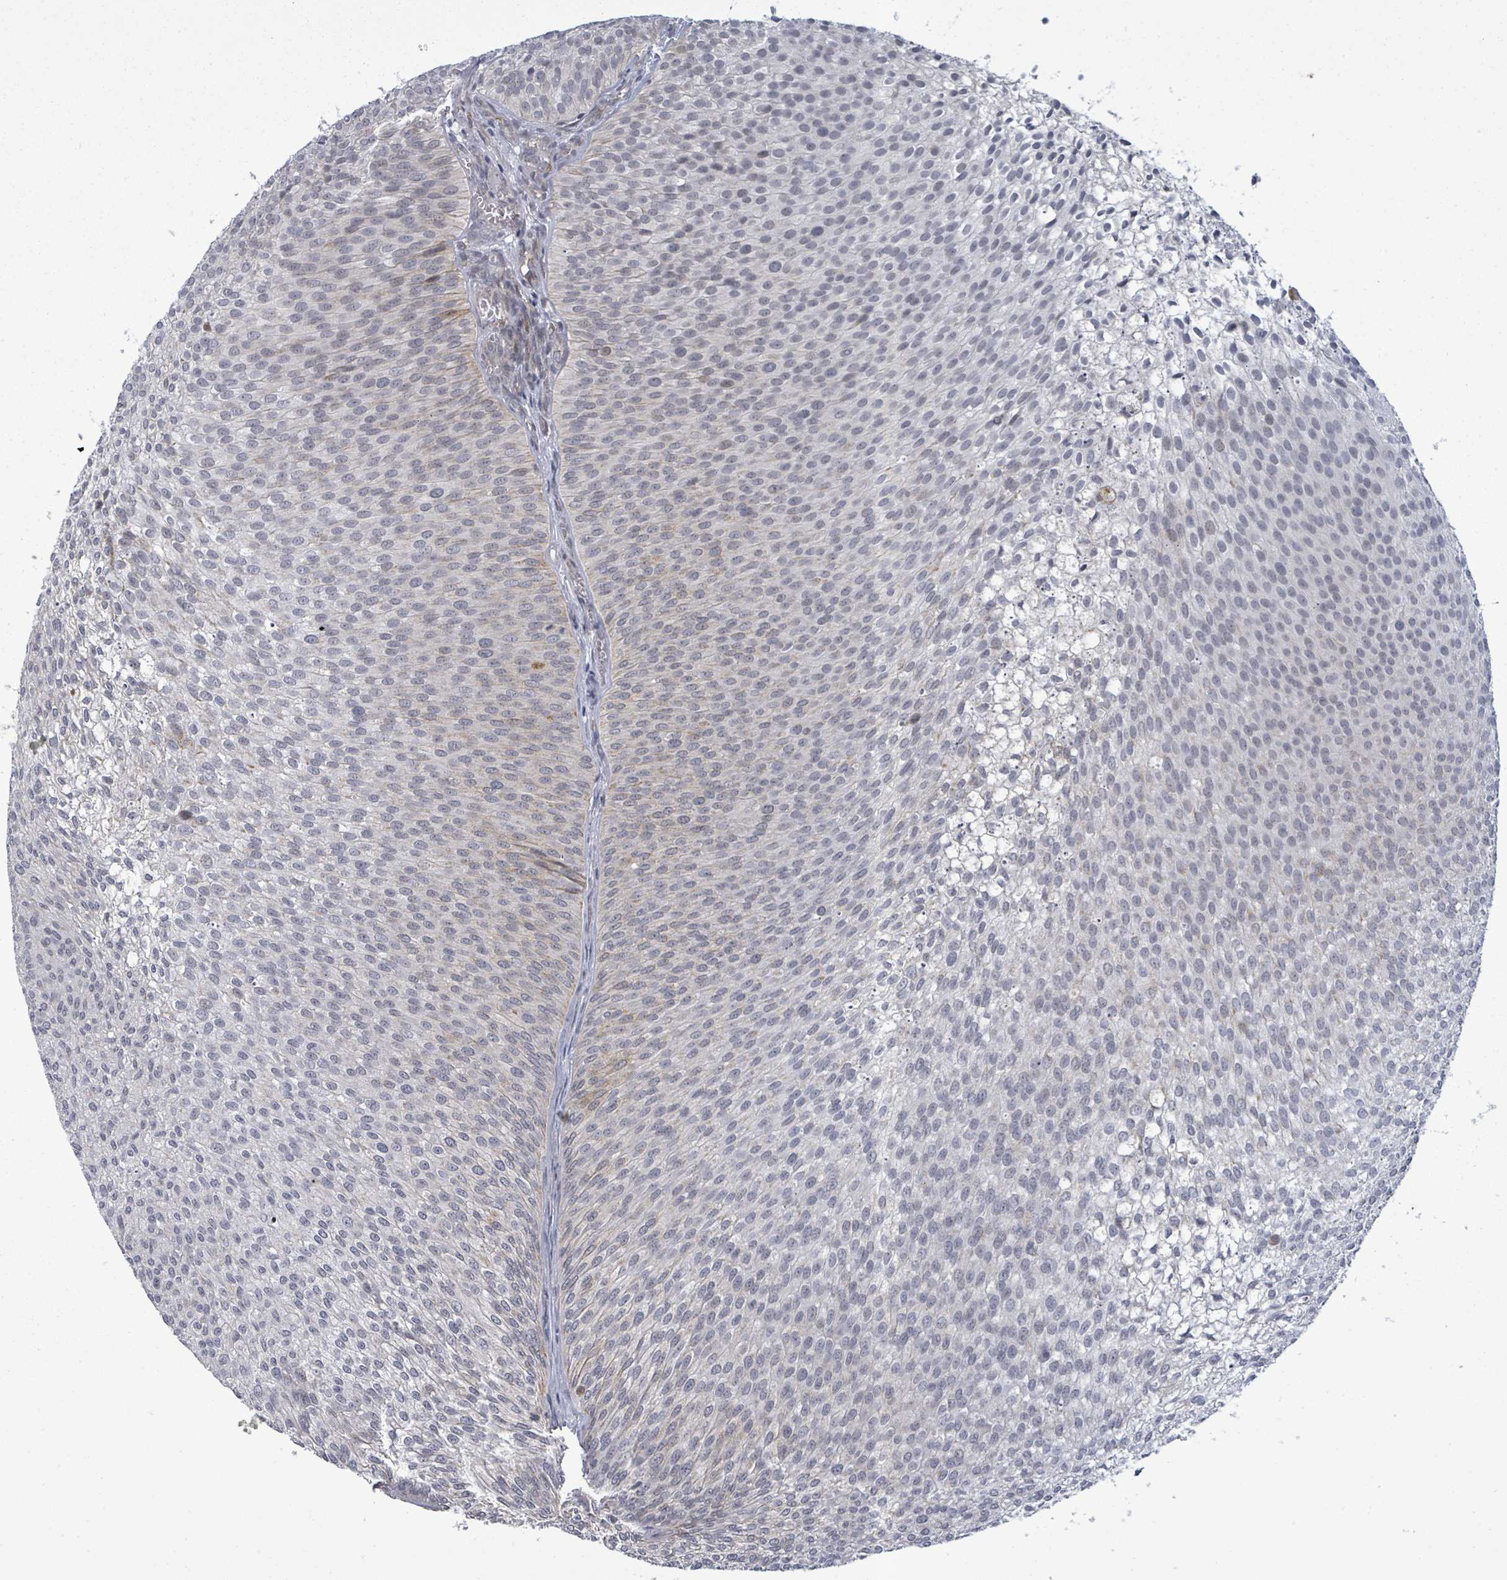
{"staining": {"intensity": "negative", "quantity": "none", "location": "none"}, "tissue": "urothelial cancer", "cell_type": "Tumor cells", "image_type": "cancer", "snomed": [{"axis": "morphology", "description": "Urothelial carcinoma, Low grade"}, {"axis": "topography", "description": "Urinary bladder"}], "caption": "This is an IHC histopathology image of urothelial cancer. There is no positivity in tumor cells.", "gene": "PTPN20", "patient": {"sex": "male", "age": 91}}